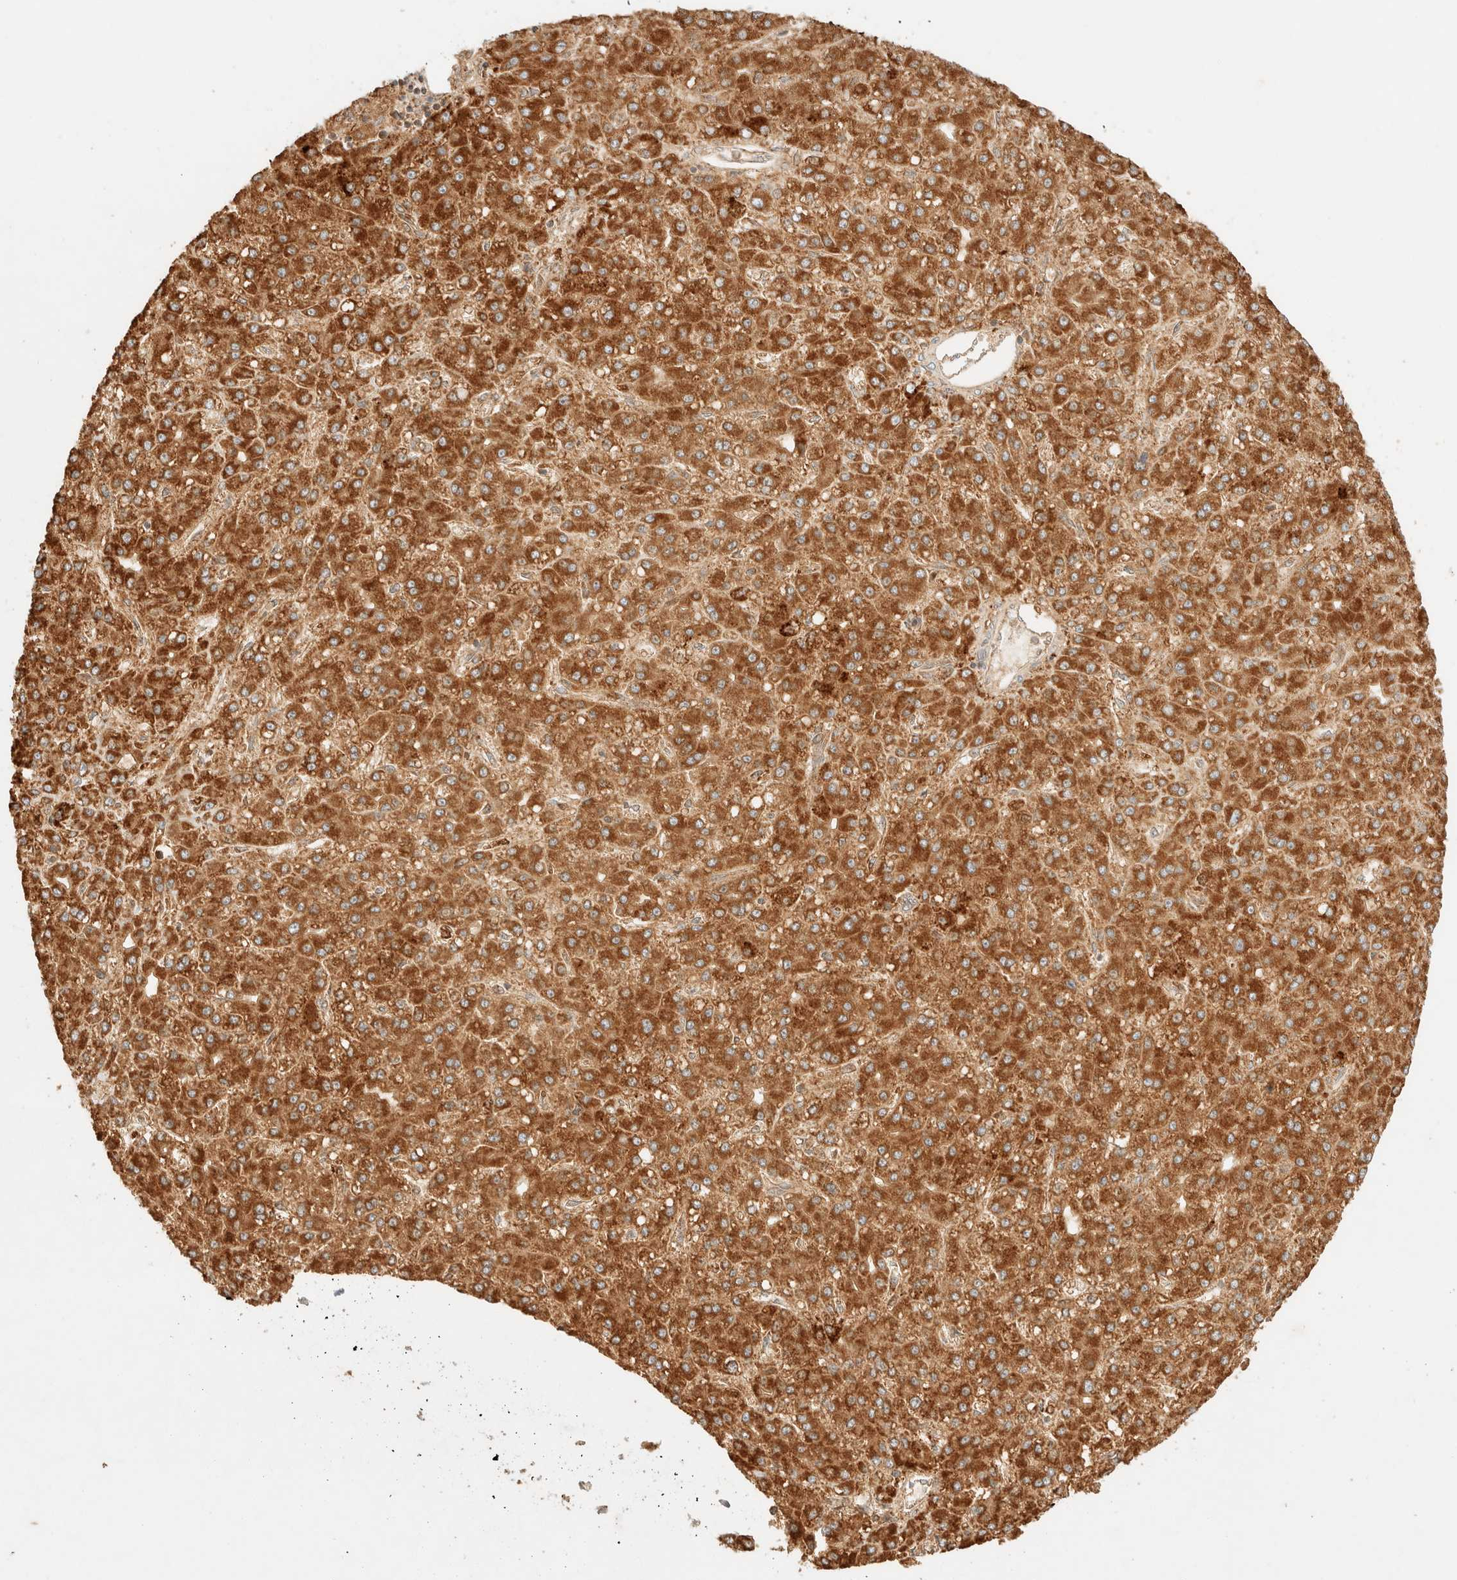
{"staining": {"intensity": "moderate", "quantity": ">75%", "location": "cytoplasmic/membranous"}, "tissue": "liver cancer", "cell_type": "Tumor cells", "image_type": "cancer", "snomed": [{"axis": "morphology", "description": "Carcinoma, Hepatocellular, NOS"}, {"axis": "topography", "description": "Liver"}], "caption": "Brown immunohistochemical staining in liver cancer displays moderate cytoplasmic/membranous expression in about >75% of tumor cells.", "gene": "TACO1", "patient": {"sex": "male", "age": 67}}